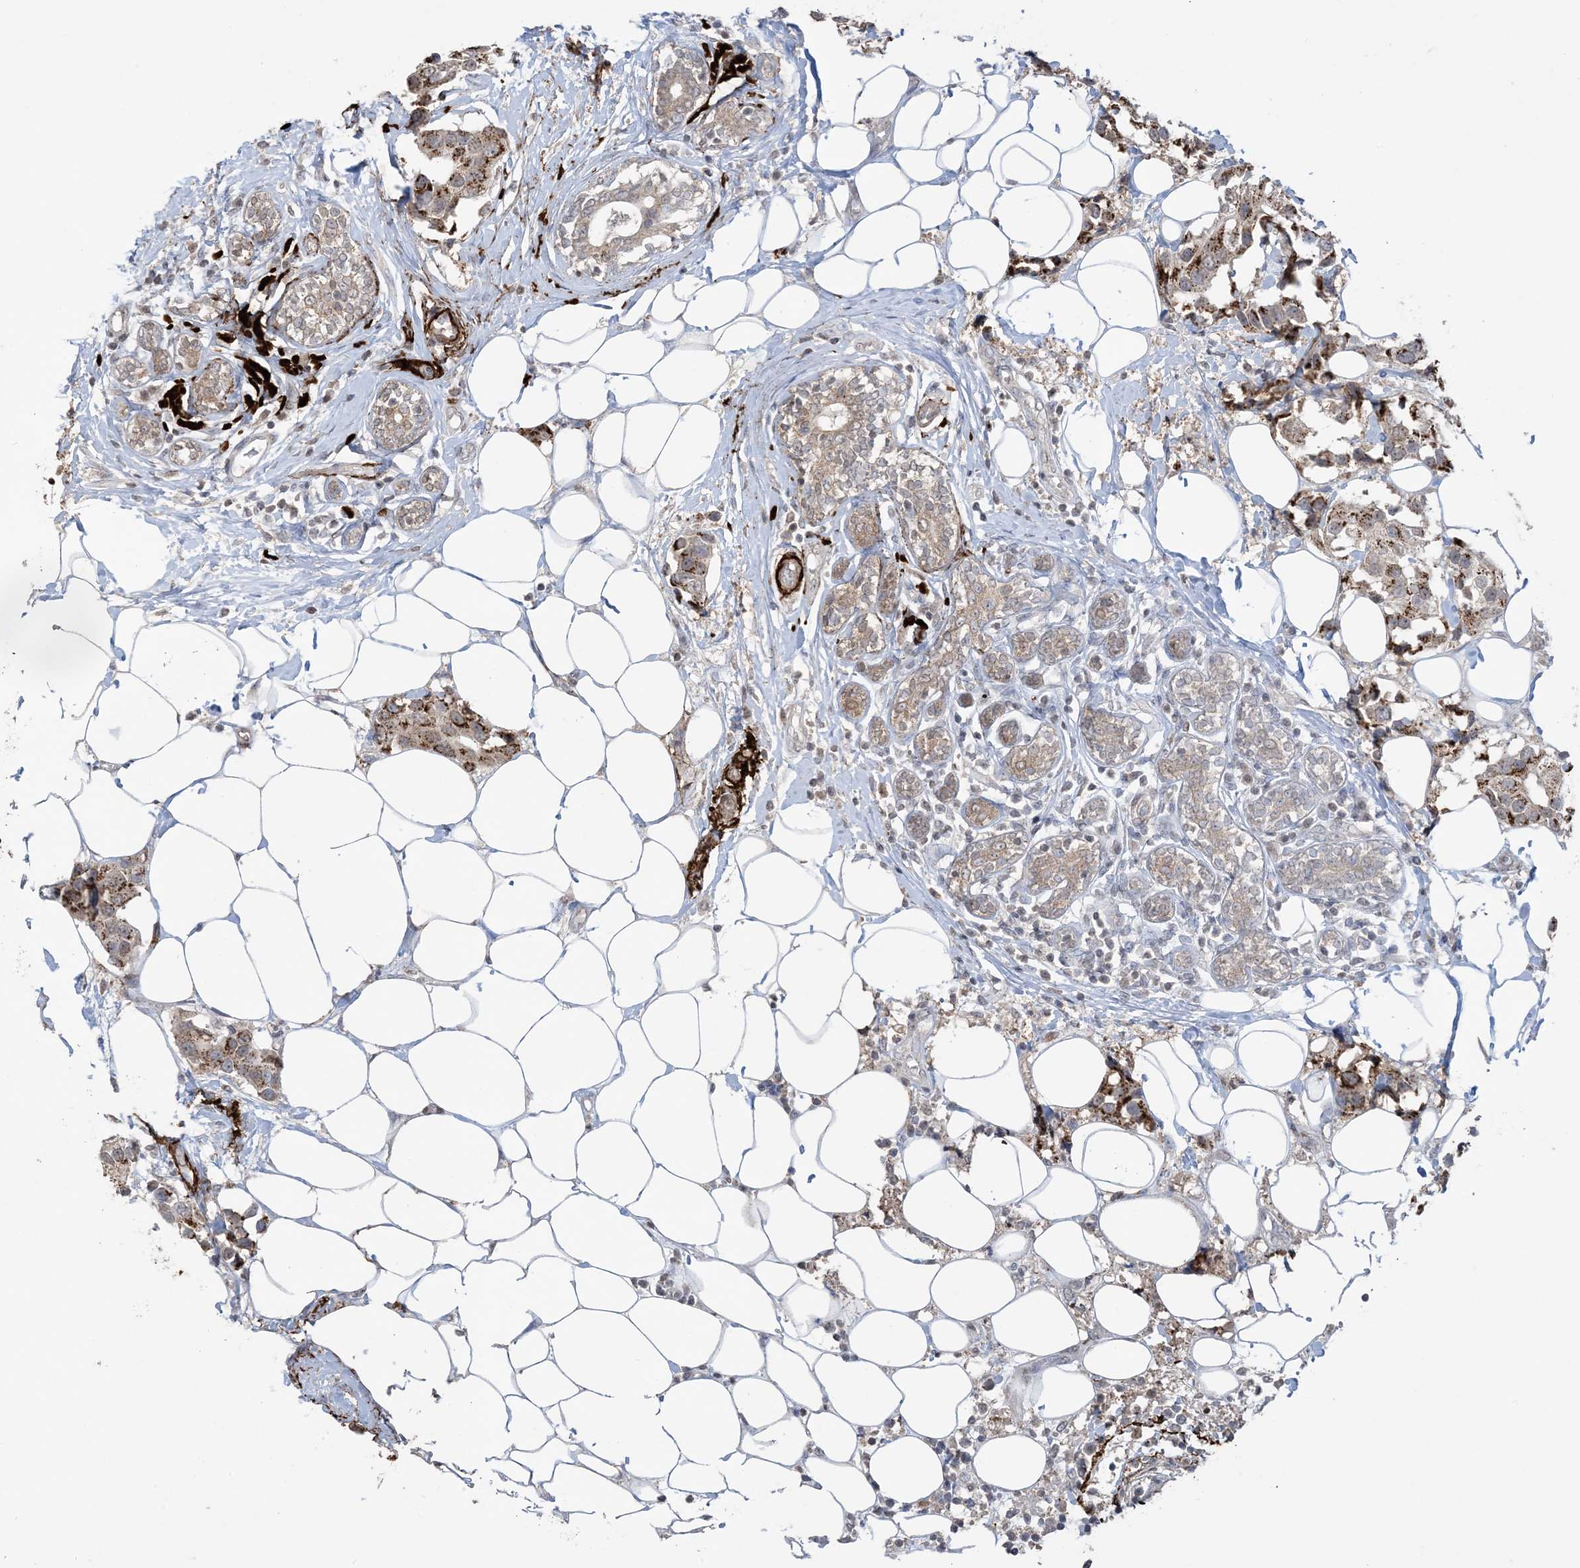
{"staining": {"intensity": "moderate", "quantity": ">75%", "location": "cytoplasmic/membranous"}, "tissue": "breast cancer", "cell_type": "Tumor cells", "image_type": "cancer", "snomed": [{"axis": "morphology", "description": "Normal tissue, NOS"}, {"axis": "morphology", "description": "Duct carcinoma"}, {"axis": "topography", "description": "Breast"}], "caption": "DAB (3,3'-diaminobenzidine) immunohistochemical staining of breast cancer exhibits moderate cytoplasmic/membranous protein expression in approximately >75% of tumor cells.", "gene": "XRN1", "patient": {"sex": "female", "age": 39}}